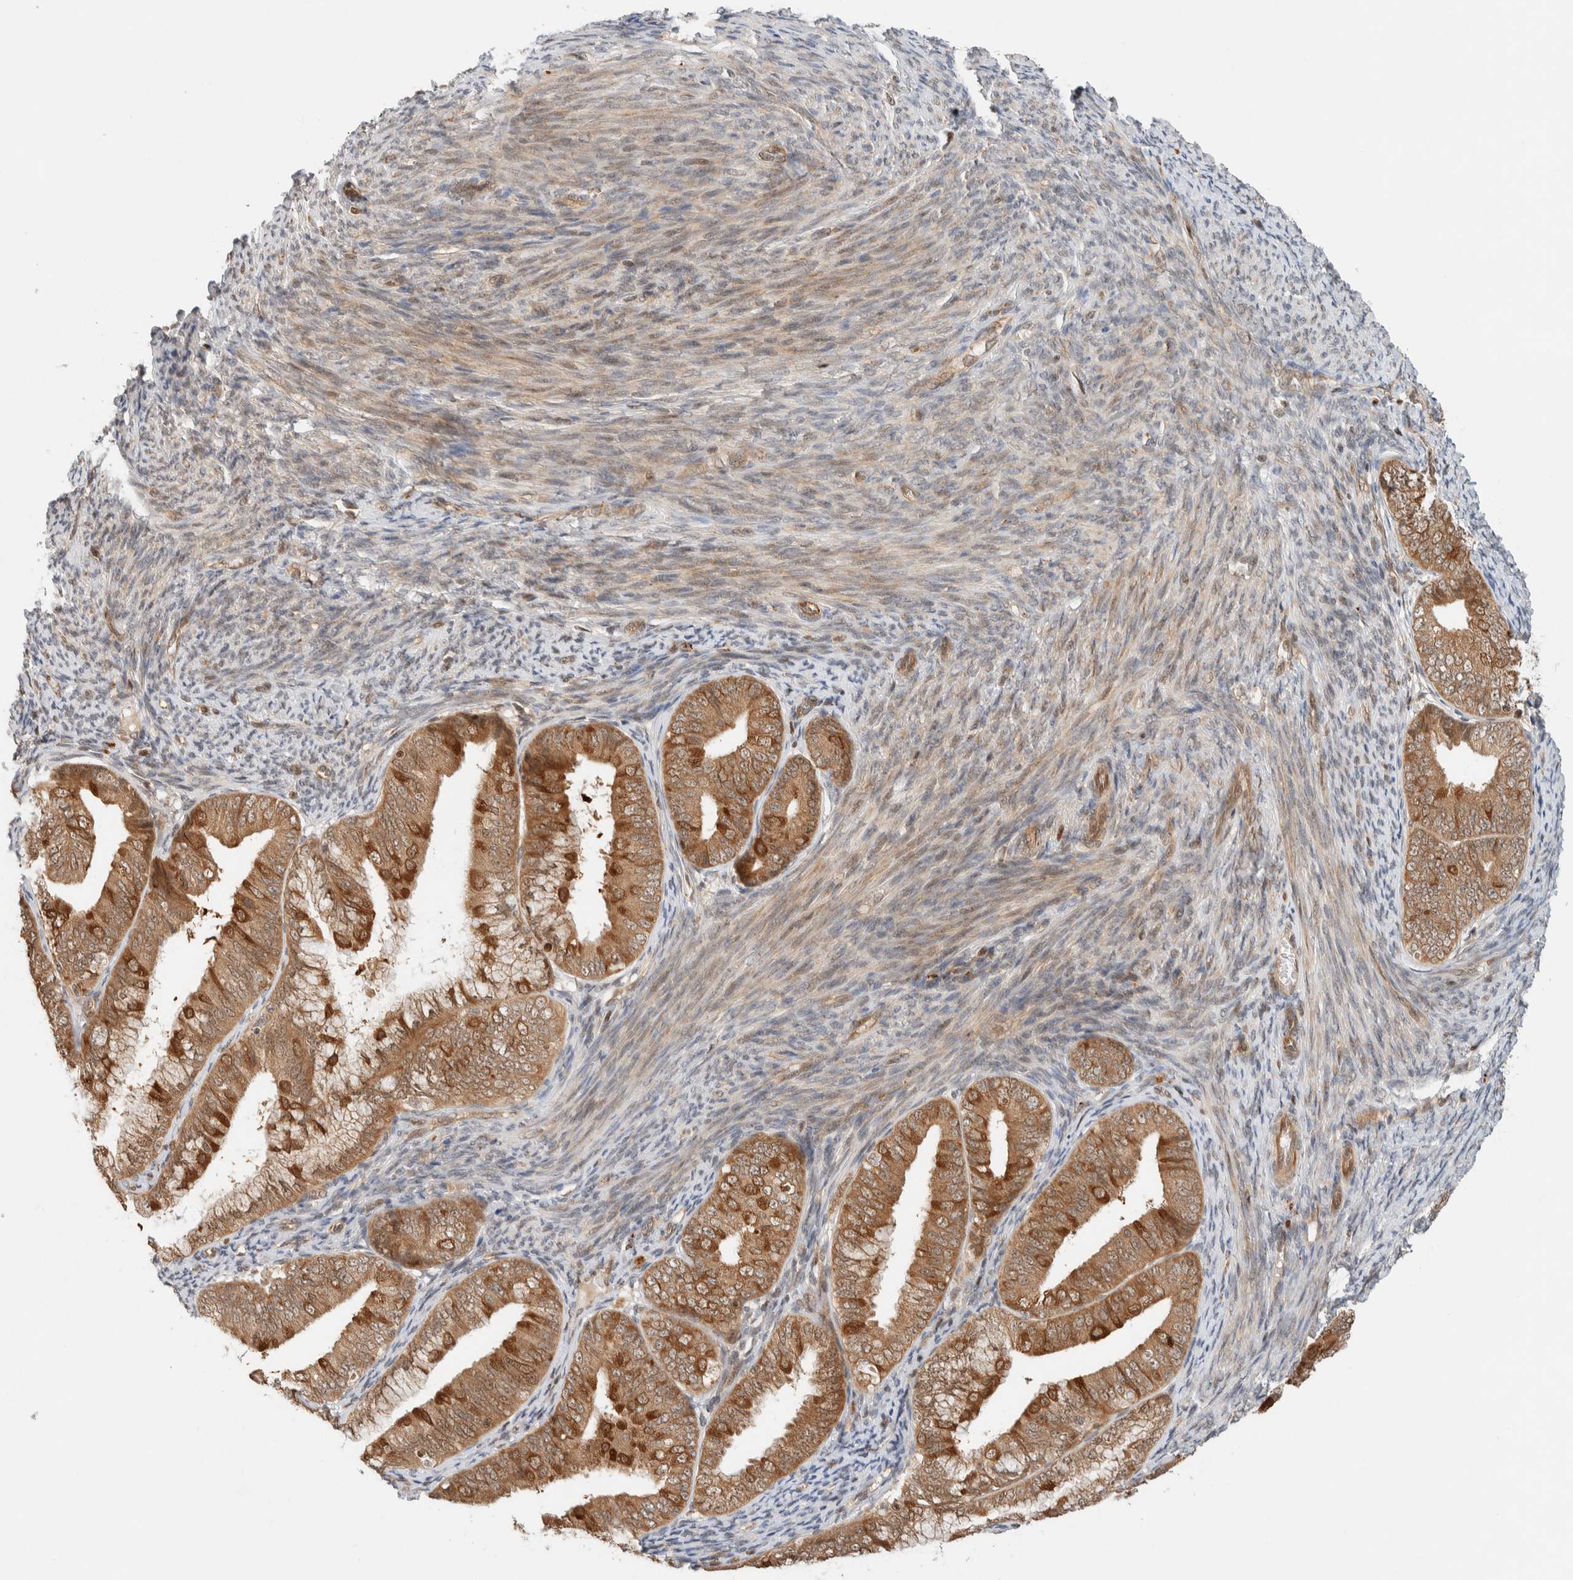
{"staining": {"intensity": "moderate", "quantity": ">75%", "location": "cytoplasmic/membranous"}, "tissue": "endometrial cancer", "cell_type": "Tumor cells", "image_type": "cancer", "snomed": [{"axis": "morphology", "description": "Adenocarcinoma, NOS"}, {"axis": "topography", "description": "Endometrium"}], "caption": "Immunohistochemical staining of endometrial cancer (adenocarcinoma) shows moderate cytoplasmic/membranous protein staining in about >75% of tumor cells.", "gene": "C8orf76", "patient": {"sex": "female", "age": 63}}